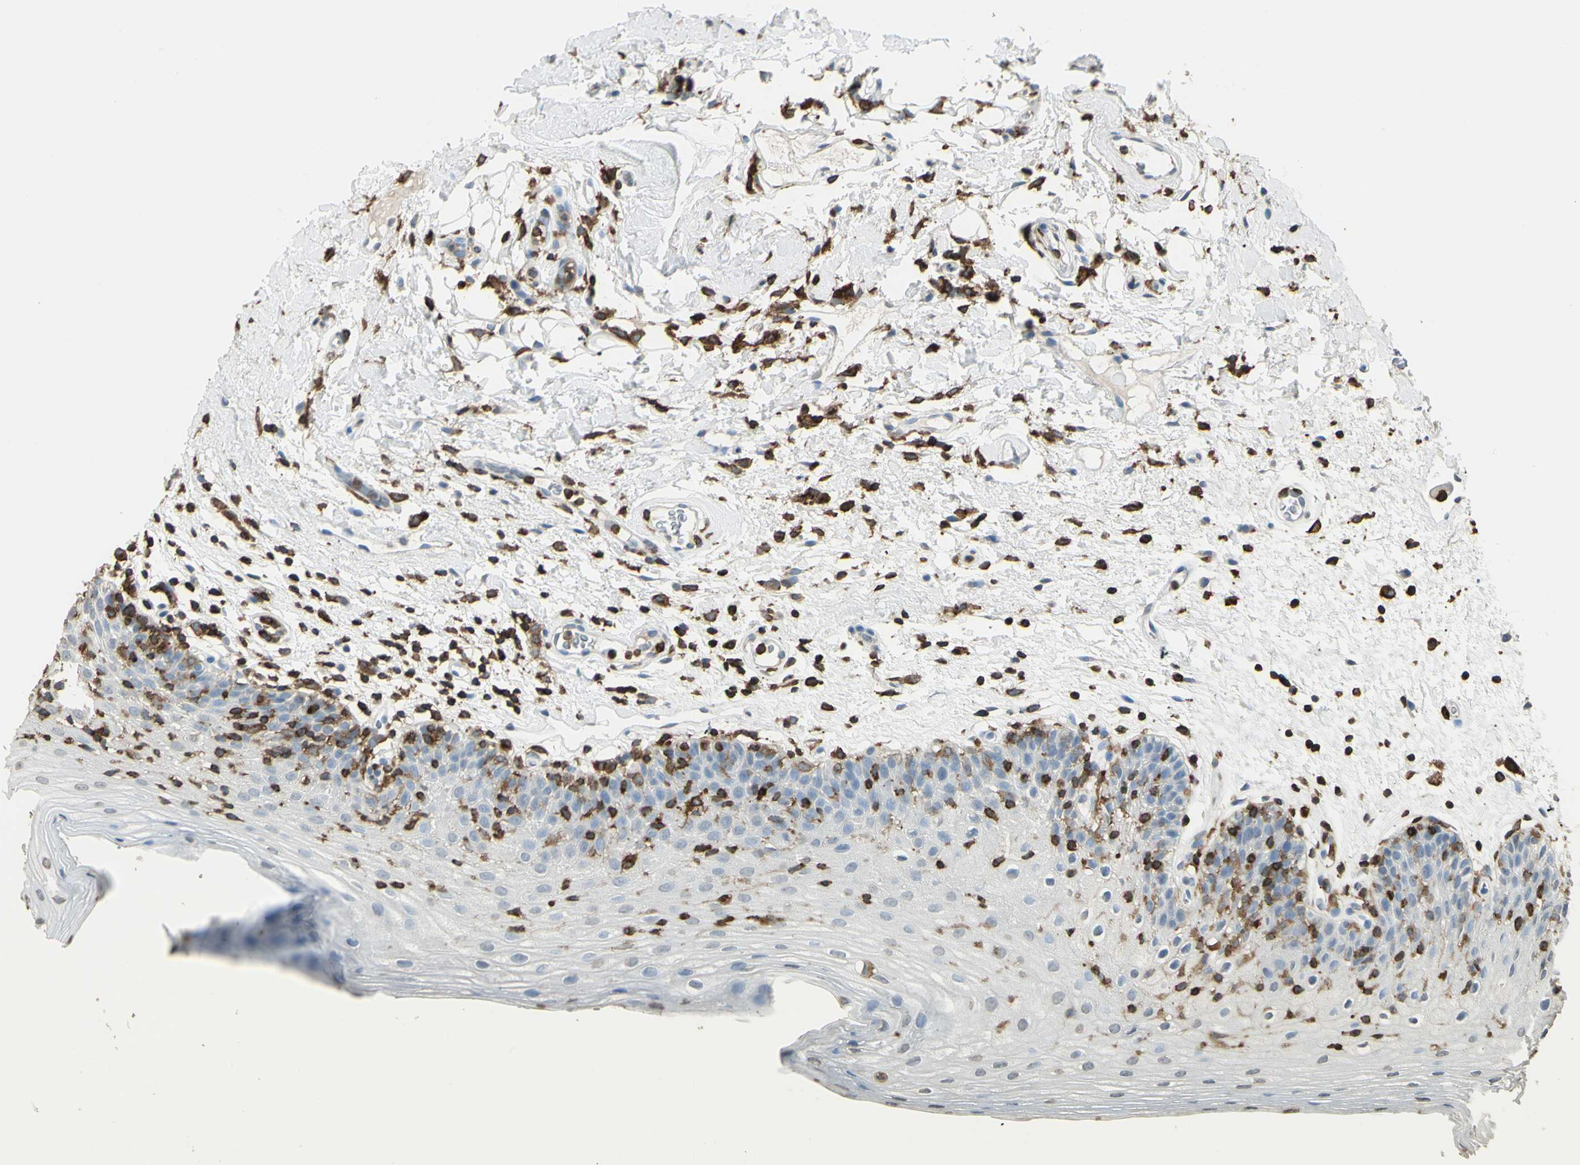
{"staining": {"intensity": "negative", "quantity": "none", "location": "none"}, "tissue": "oral mucosa", "cell_type": "Squamous epithelial cells", "image_type": "normal", "snomed": [{"axis": "morphology", "description": "Normal tissue, NOS"}, {"axis": "morphology", "description": "Squamous cell carcinoma, NOS"}, {"axis": "topography", "description": "Skeletal muscle"}, {"axis": "topography", "description": "Oral tissue"}, {"axis": "topography", "description": "Head-Neck"}], "caption": "Squamous epithelial cells show no significant positivity in benign oral mucosa. The staining was performed using DAB to visualize the protein expression in brown, while the nuclei were stained in blue with hematoxylin (Magnification: 20x).", "gene": "PSTPIP1", "patient": {"sex": "male", "age": 71}}